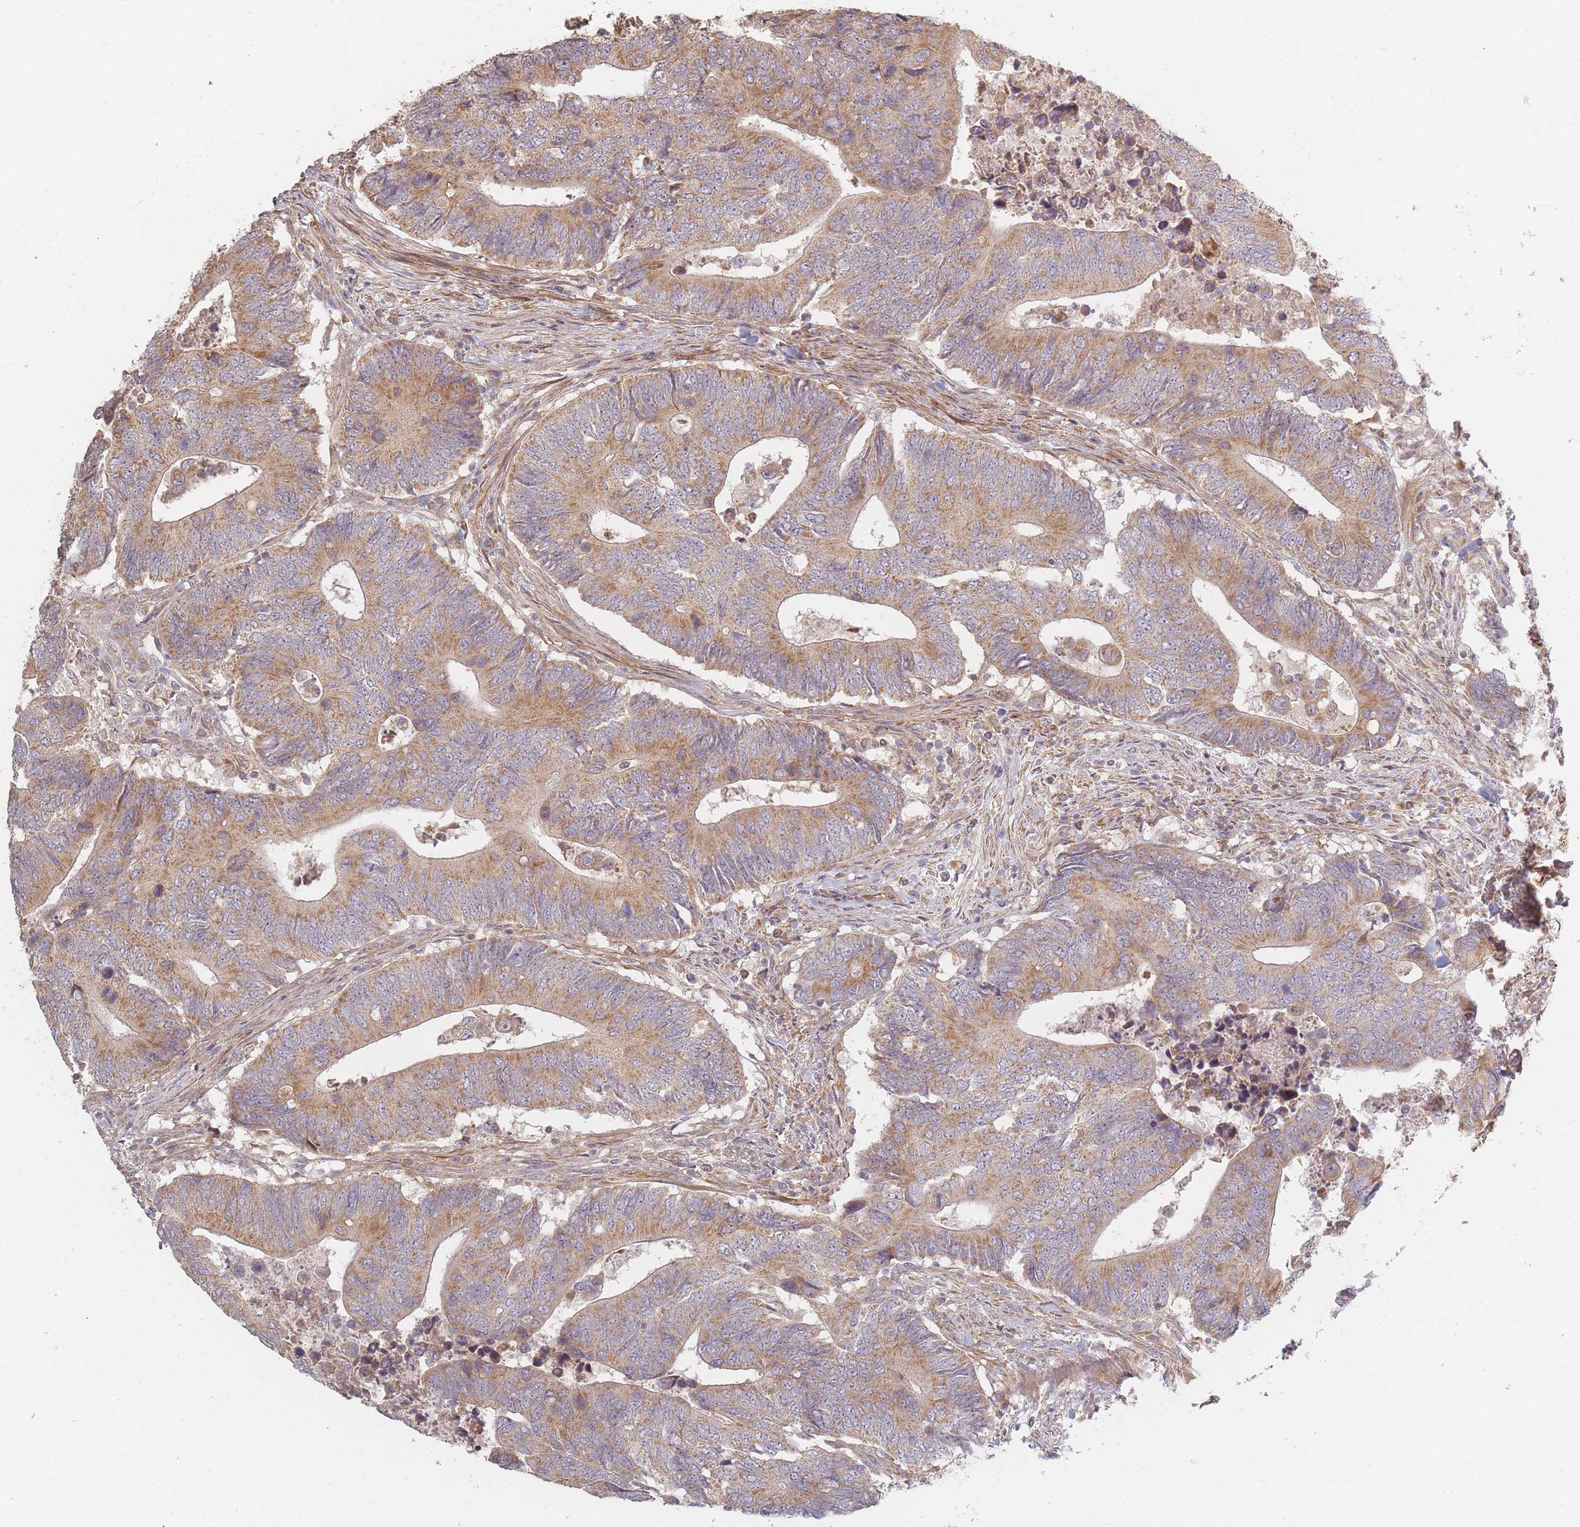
{"staining": {"intensity": "moderate", "quantity": ">75%", "location": "cytoplasmic/membranous"}, "tissue": "colorectal cancer", "cell_type": "Tumor cells", "image_type": "cancer", "snomed": [{"axis": "morphology", "description": "Adenocarcinoma, NOS"}, {"axis": "topography", "description": "Colon"}], "caption": "Colorectal cancer stained with a protein marker exhibits moderate staining in tumor cells.", "gene": "MRPS6", "patient": {"sex": "male", "age": 87}}